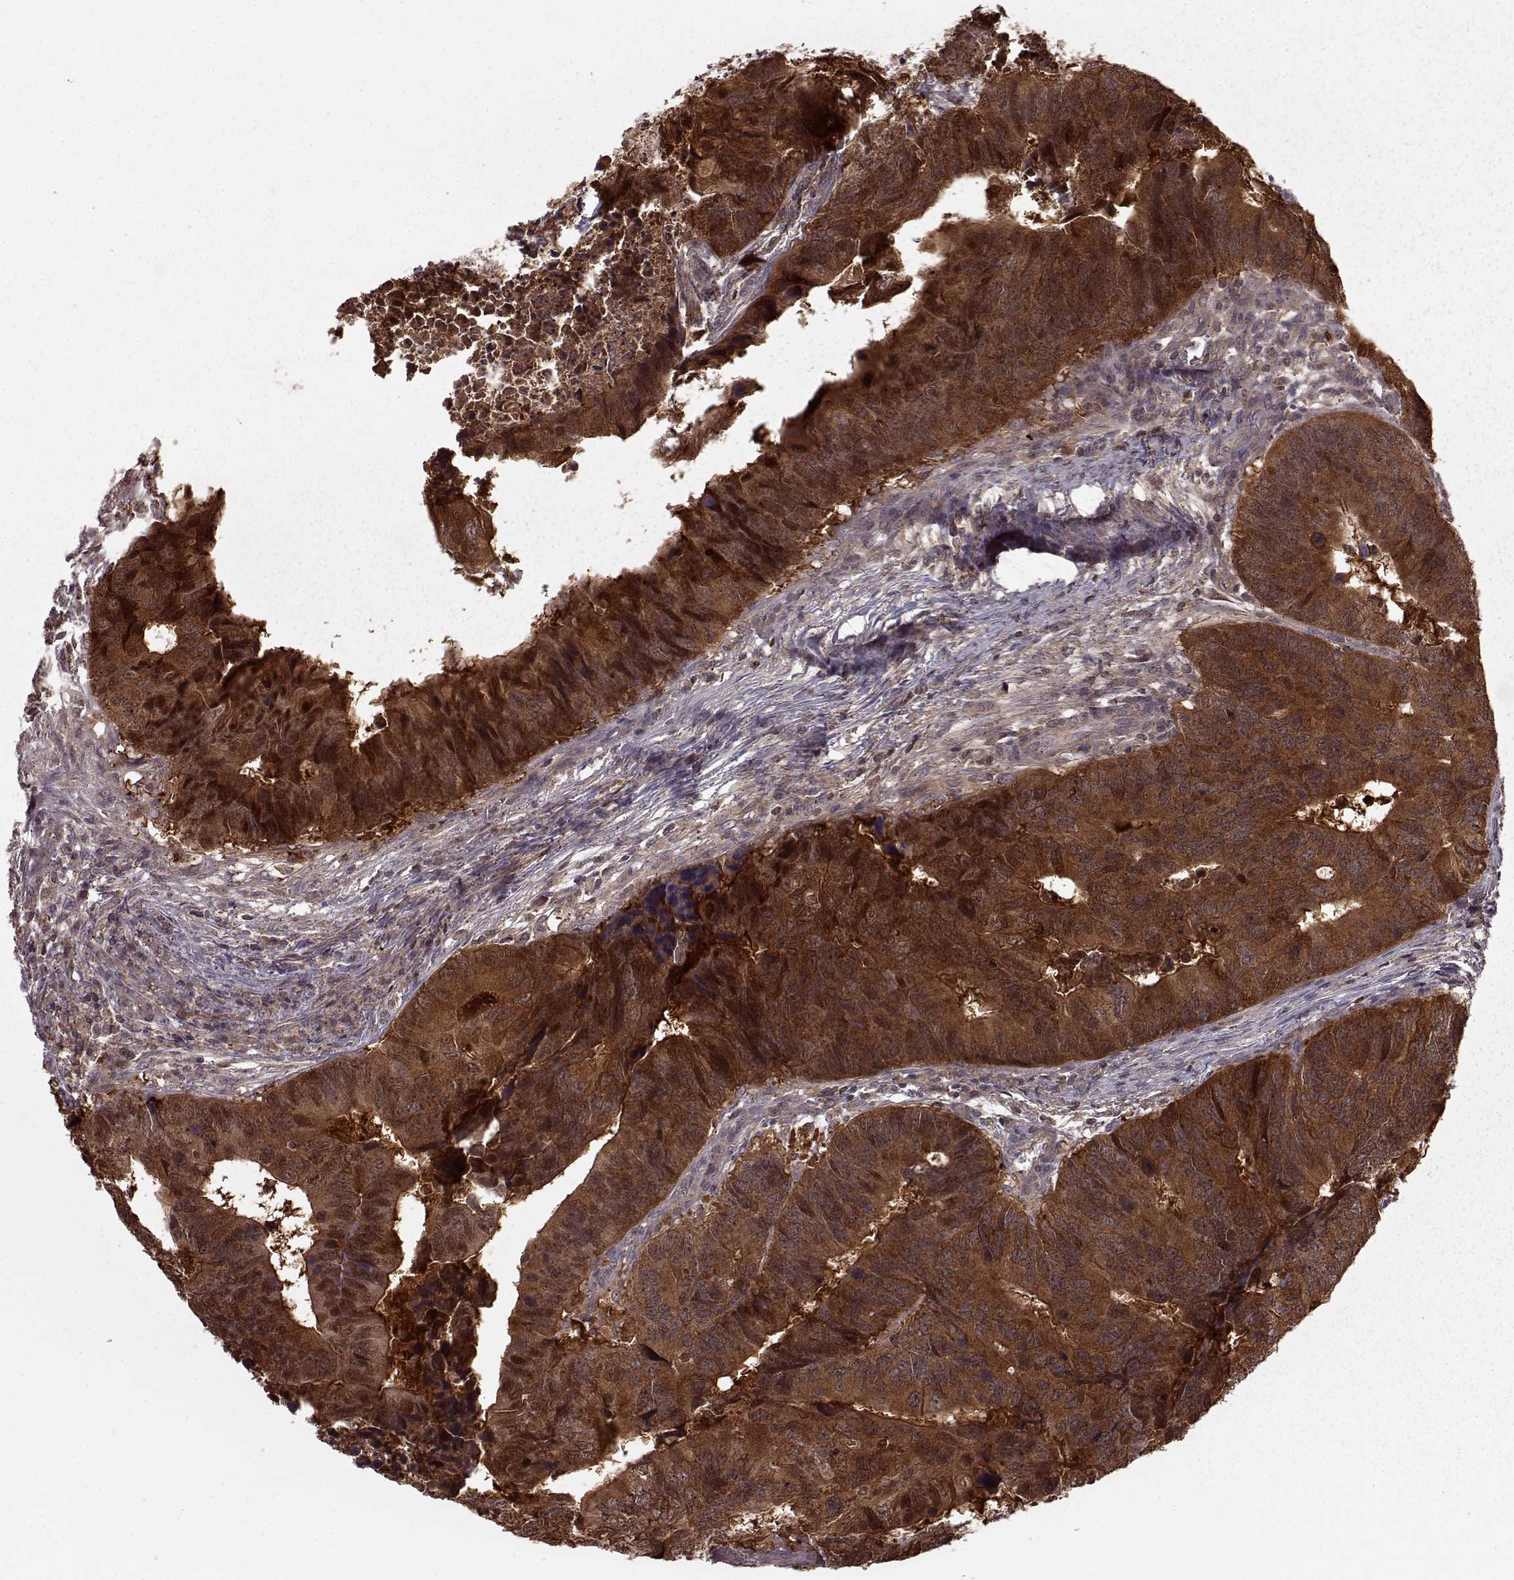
{"staining": {"intensity": "strong", "quantity": ">75%", "location": "cytoplasmic/membranous"}, "tissue": "colorectal cancer", "cell_type": "Tumor cells", "image_type": "cancer", "snomed": [{"axis": "morphology", "description": "Adenocarcinoma, NOS"}, {"axis": "topography", "description": "Colon"}], "caption": "Colorectal cancer (adenocarcinoma) stained with immunohistochemistry reveals strong cytoplasmic/membranous staining in about >75% of tumor cells.", "gene": "GSS", "patient": {"sex": "female", "age": 82}}